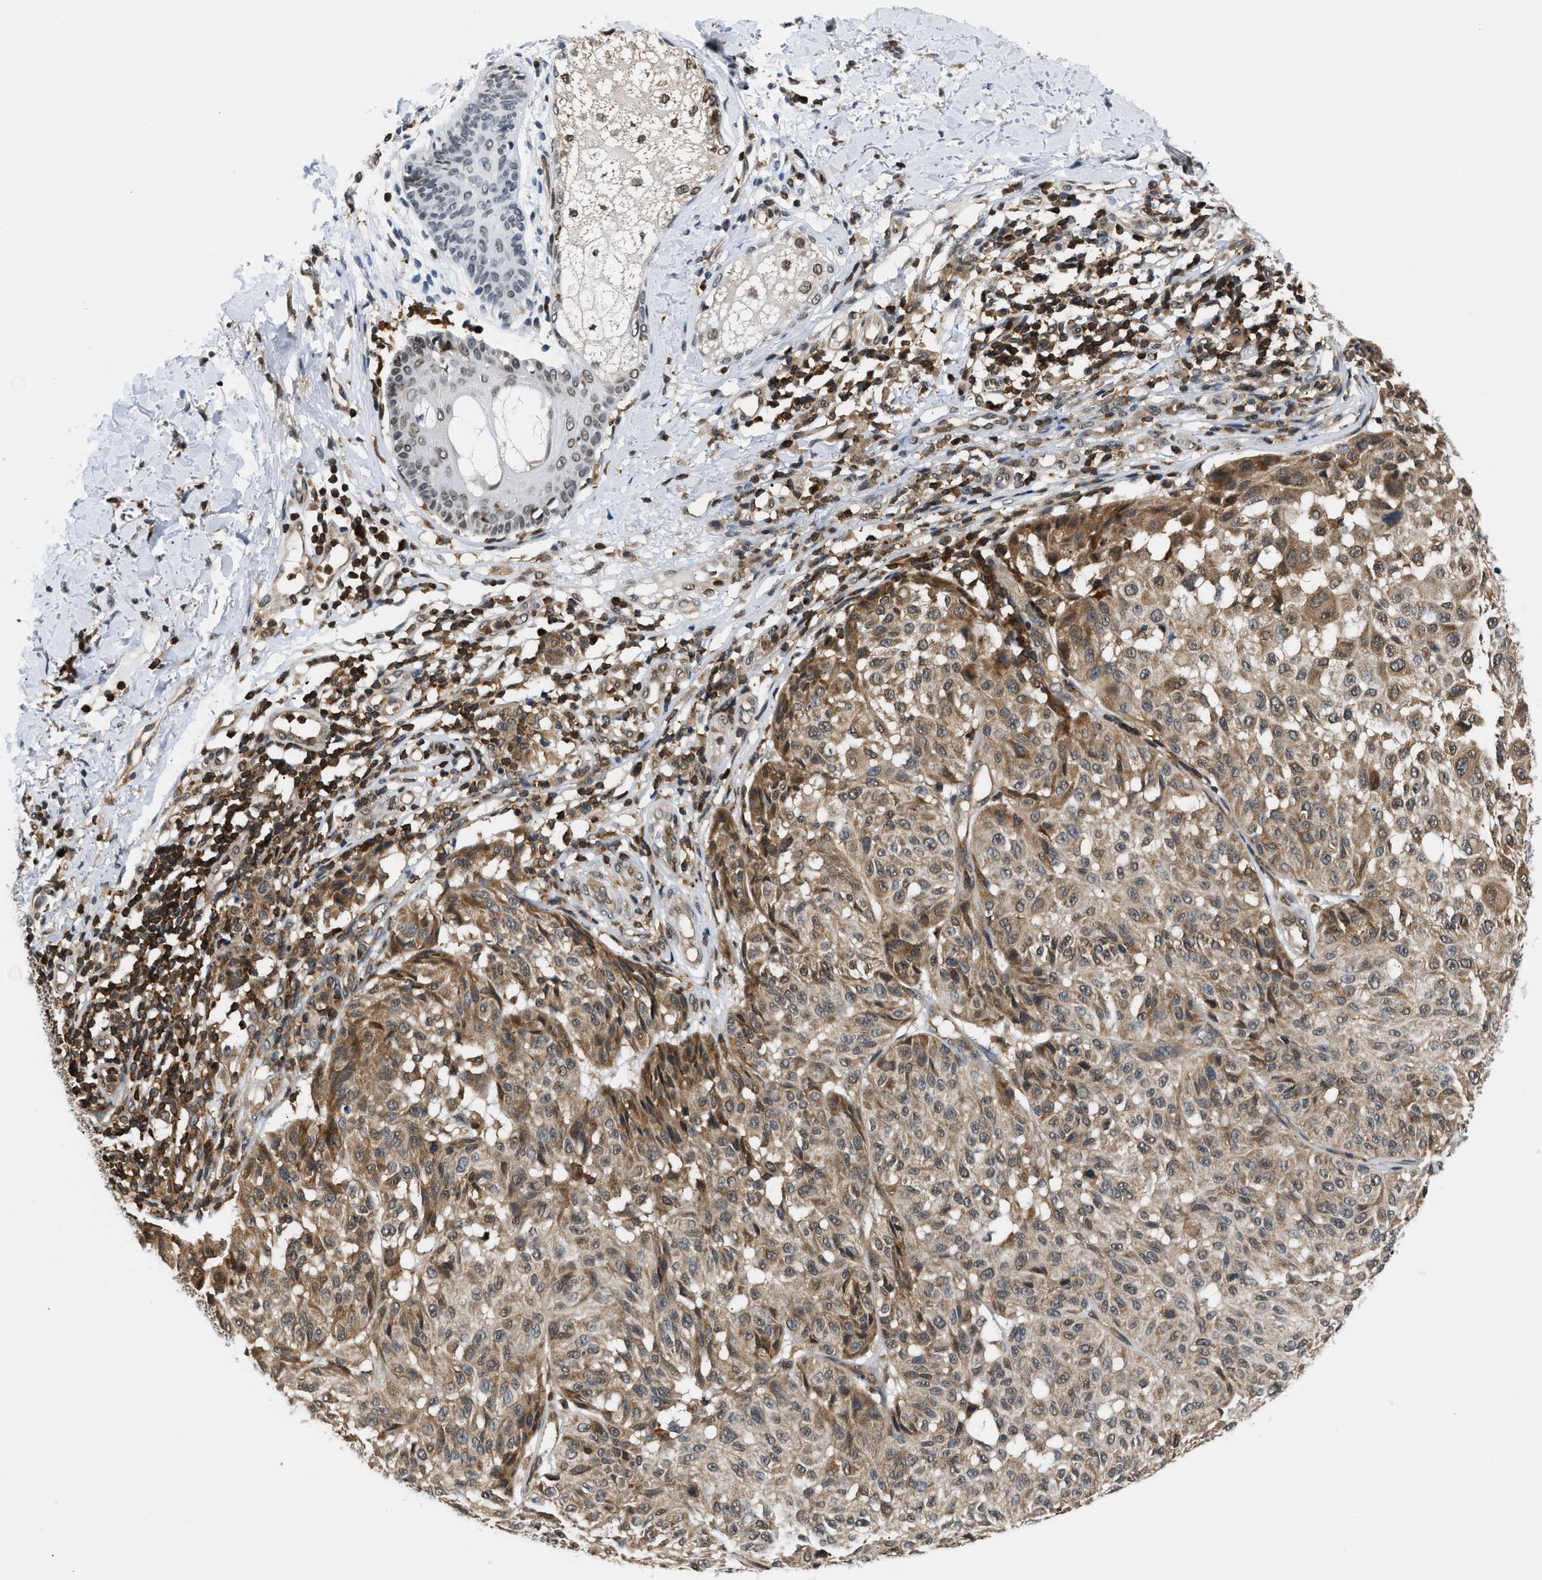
{"staining": {"intensity": "moderate", "quantity": ">75%", "location": "cytoplasmic/membranous"}, "tissue": "melanoma", "cell_type": "Tumor cells", "image_type": "cancer", "snomed": [{"axis": "morphology", "description": "Malignant melanoma, NOS"}, {"axis": "topography", "description": "Skin"}], "caption": "This micrograph displays malignant melanoma stained with immunohistochemistry to label a protein in brown. The cytoplasmic/membranous of tumor cells show moderate positivity for the protein. Nuclei are counter-stained blue.", "gene": "STK10", "patient": {"sex": "female", "age": 46}}